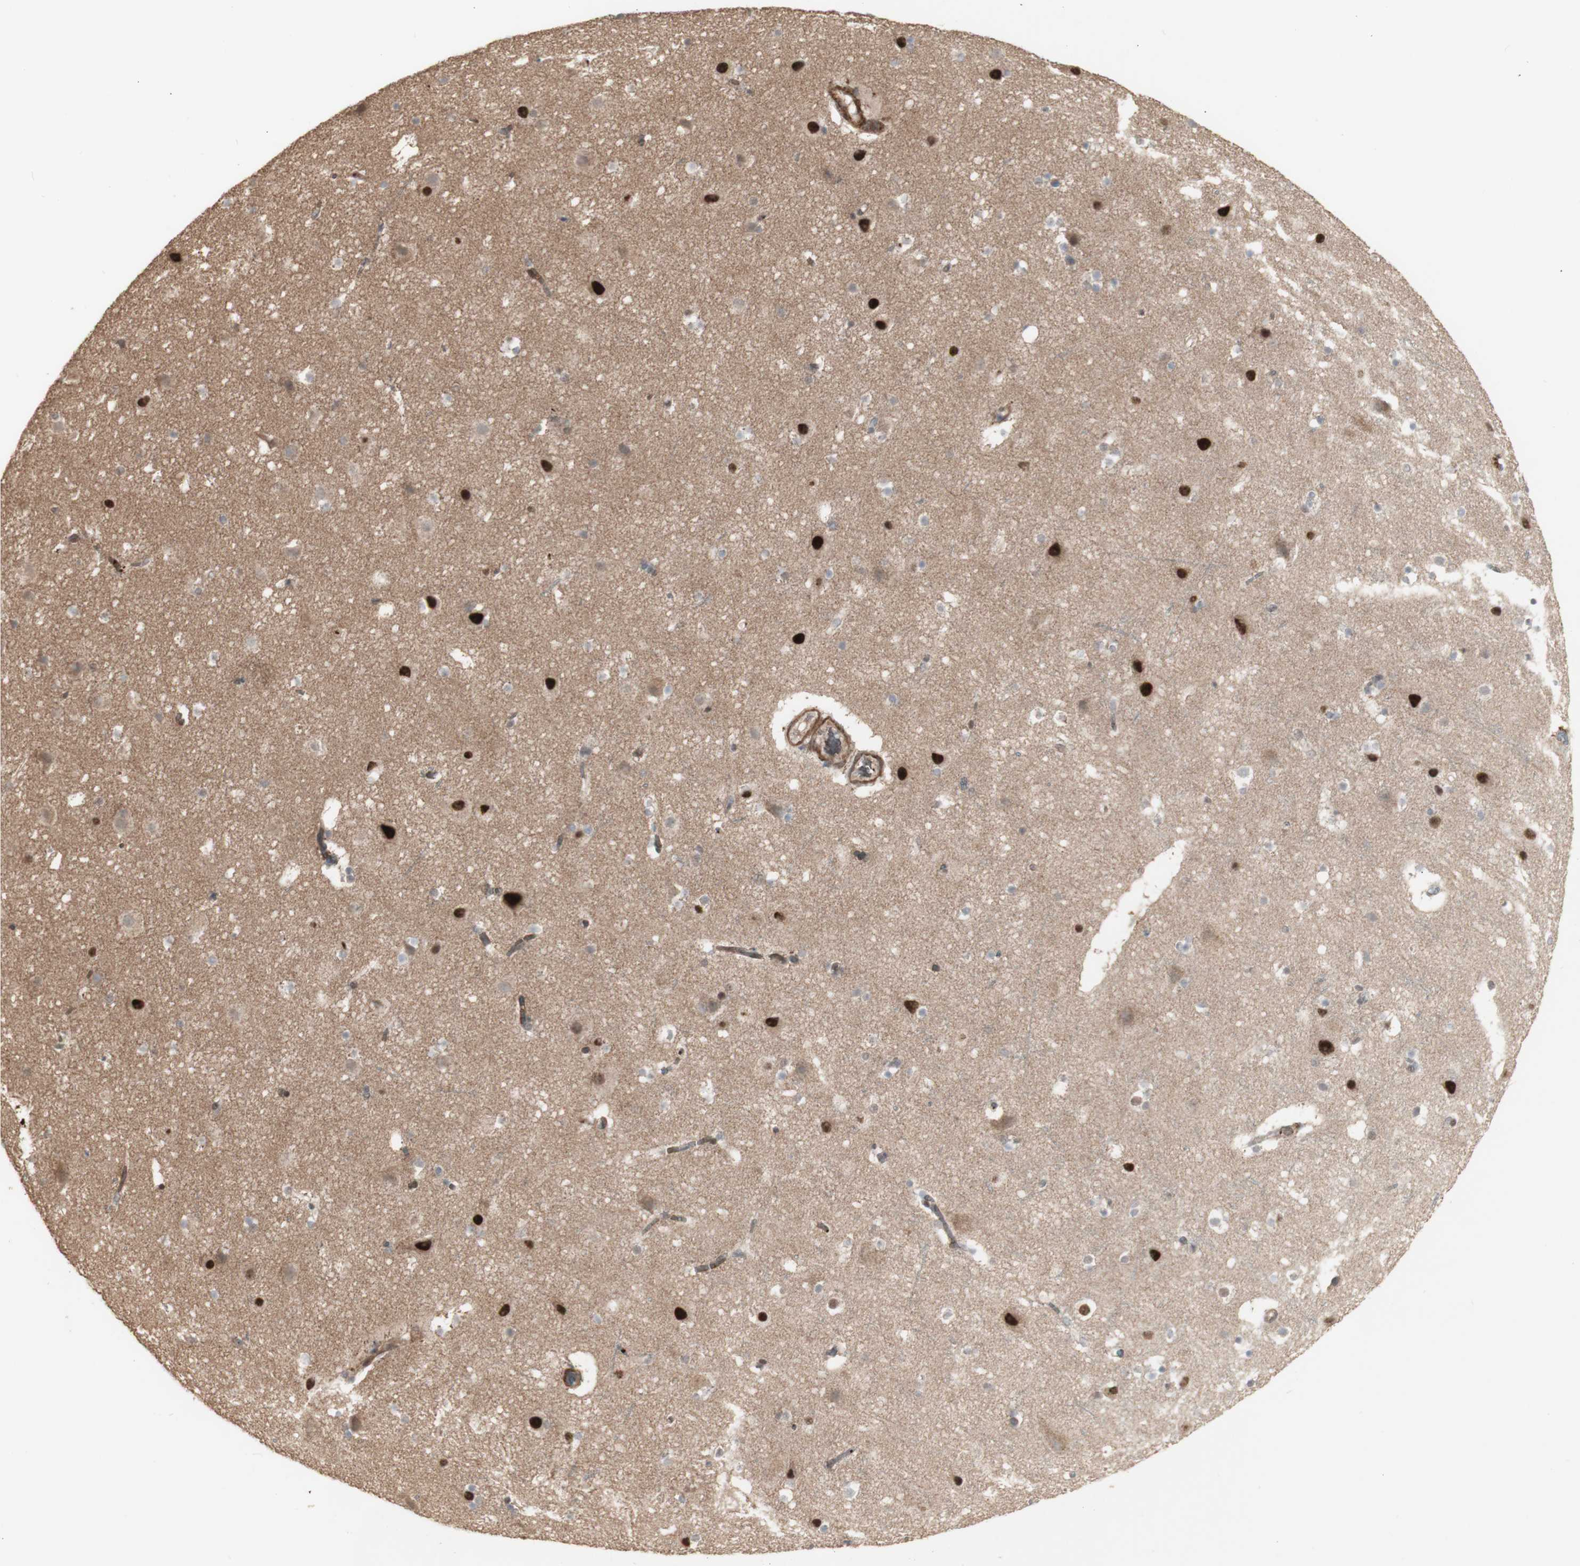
{"staining": {"intensity": "moderate", "quantity": ">75%", "location": "cytoplasmic/membranous"}, "tissue": "cerebral cortex", "cell_type": "Endothelial cells", "image_type": "normal", "snomed": [{"axis": "morphology", "description": "Normal tissue, NOS"}, {"axis": "topography", "description": "Cerebral cortex"}], "caption": "Immunohistochemistry image of benign human cerebral cortex stained for a protein (brown), which displays medium levels of moderate cytoplasmic/membranous expression in approximately >75% of endothelial cells.", "gene": "ALOX12", "patient": {"sex": "male", "age": 45}}